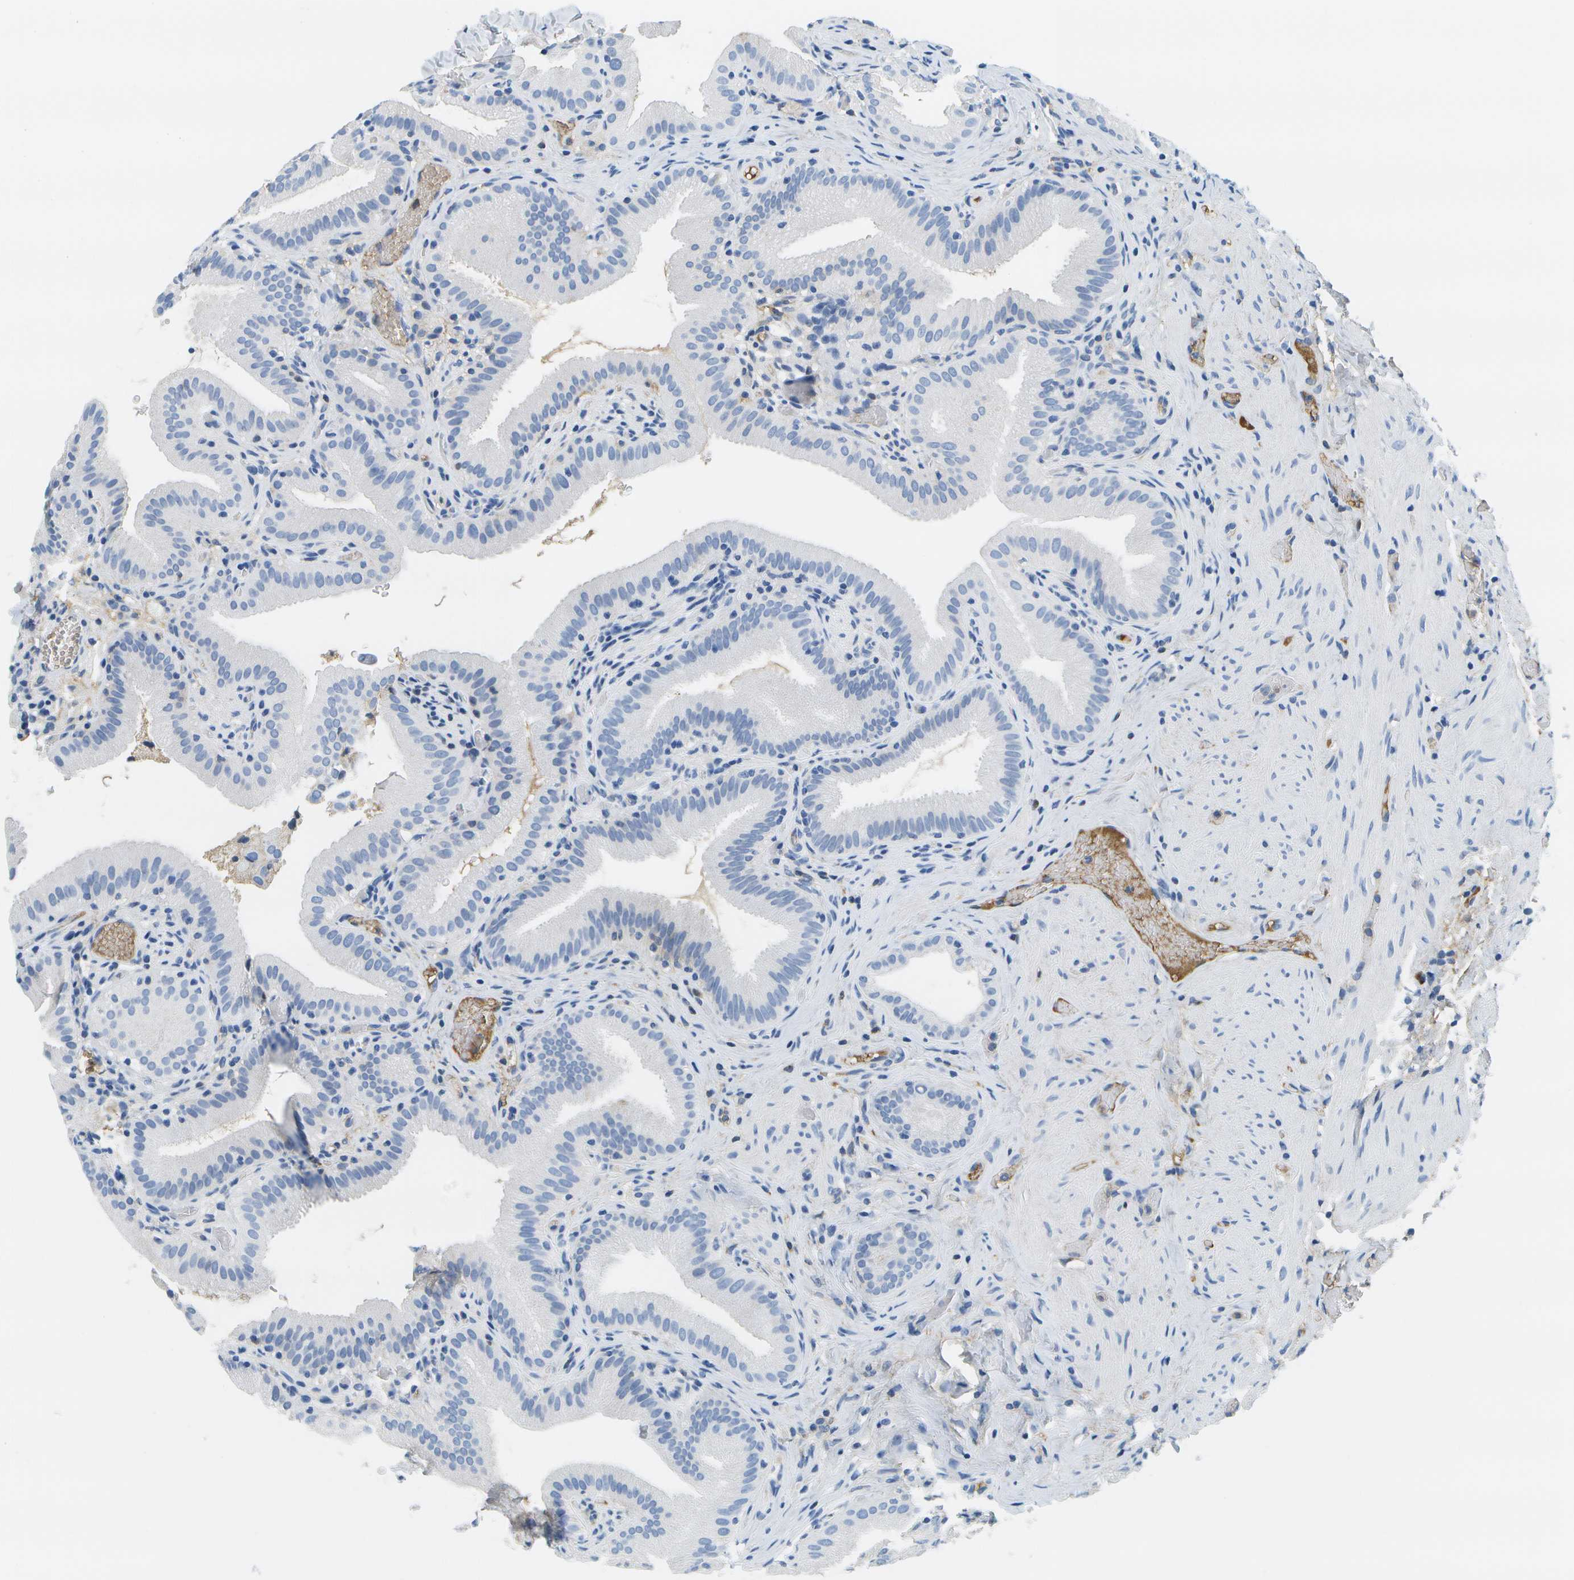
{"staining": {"intensity": "negative", "quantity": "none", "location": "none"}, "tissue": "gallbladder", "cell_type": "Glandular cells", "image_type": "normal", "snomed": [{"axis": "morphology", "description": "Normal tissue, NOS"}, {"axis": "topography", "description": "Gallbladder"}], "caption": "IHC photomicrograph of benign gallbladder: human gallbladder stained with DAB (3,3'-diaminobenzidine) exhibits no significant protein staining in glandular cells.", "gene": "SERPINA1", "patient": {"sex": "male", "age": 54}}